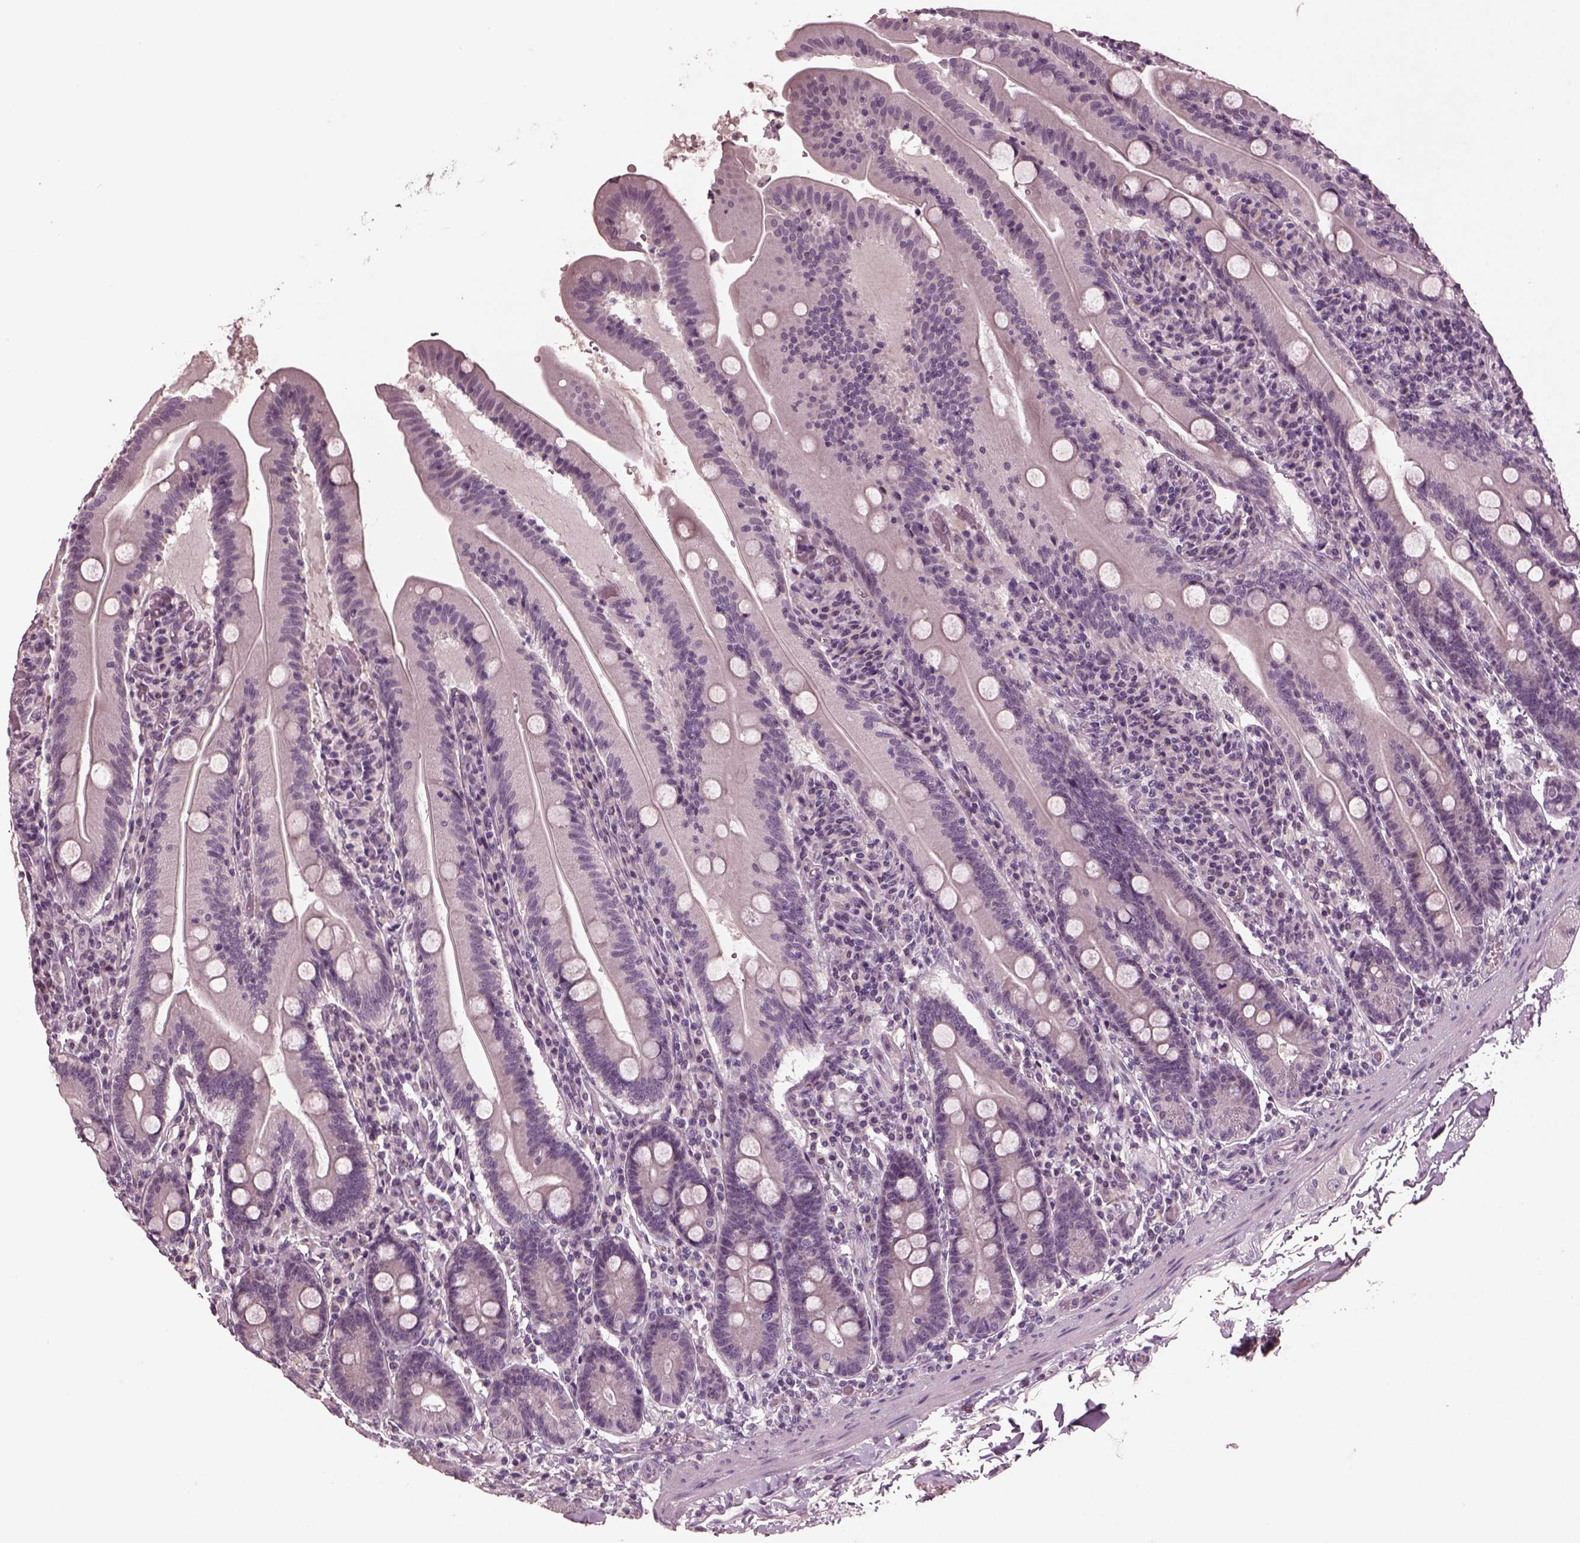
{"staining": {"intensity": "negative", "quantity": "none", "location": "none"}, "tissue": "small intestine", "cell_type": "Glandular cells", "image_type": "normal", "snomed": [{"axis": "morphology", "description": "Normal tissue, NOS"}, {"axis": "topography", "description": "Small intestine"}], "caption": "Glandular cells show no significant protein staining in unremarkable small intestine. The staining is performed using DAB (3,3'-diaminobenzidine) brown chromogen with nuclei counter-stained in using hematoxylin.", "gene": "RCVRN", "patient": {"sex": "male", "age": 37}}